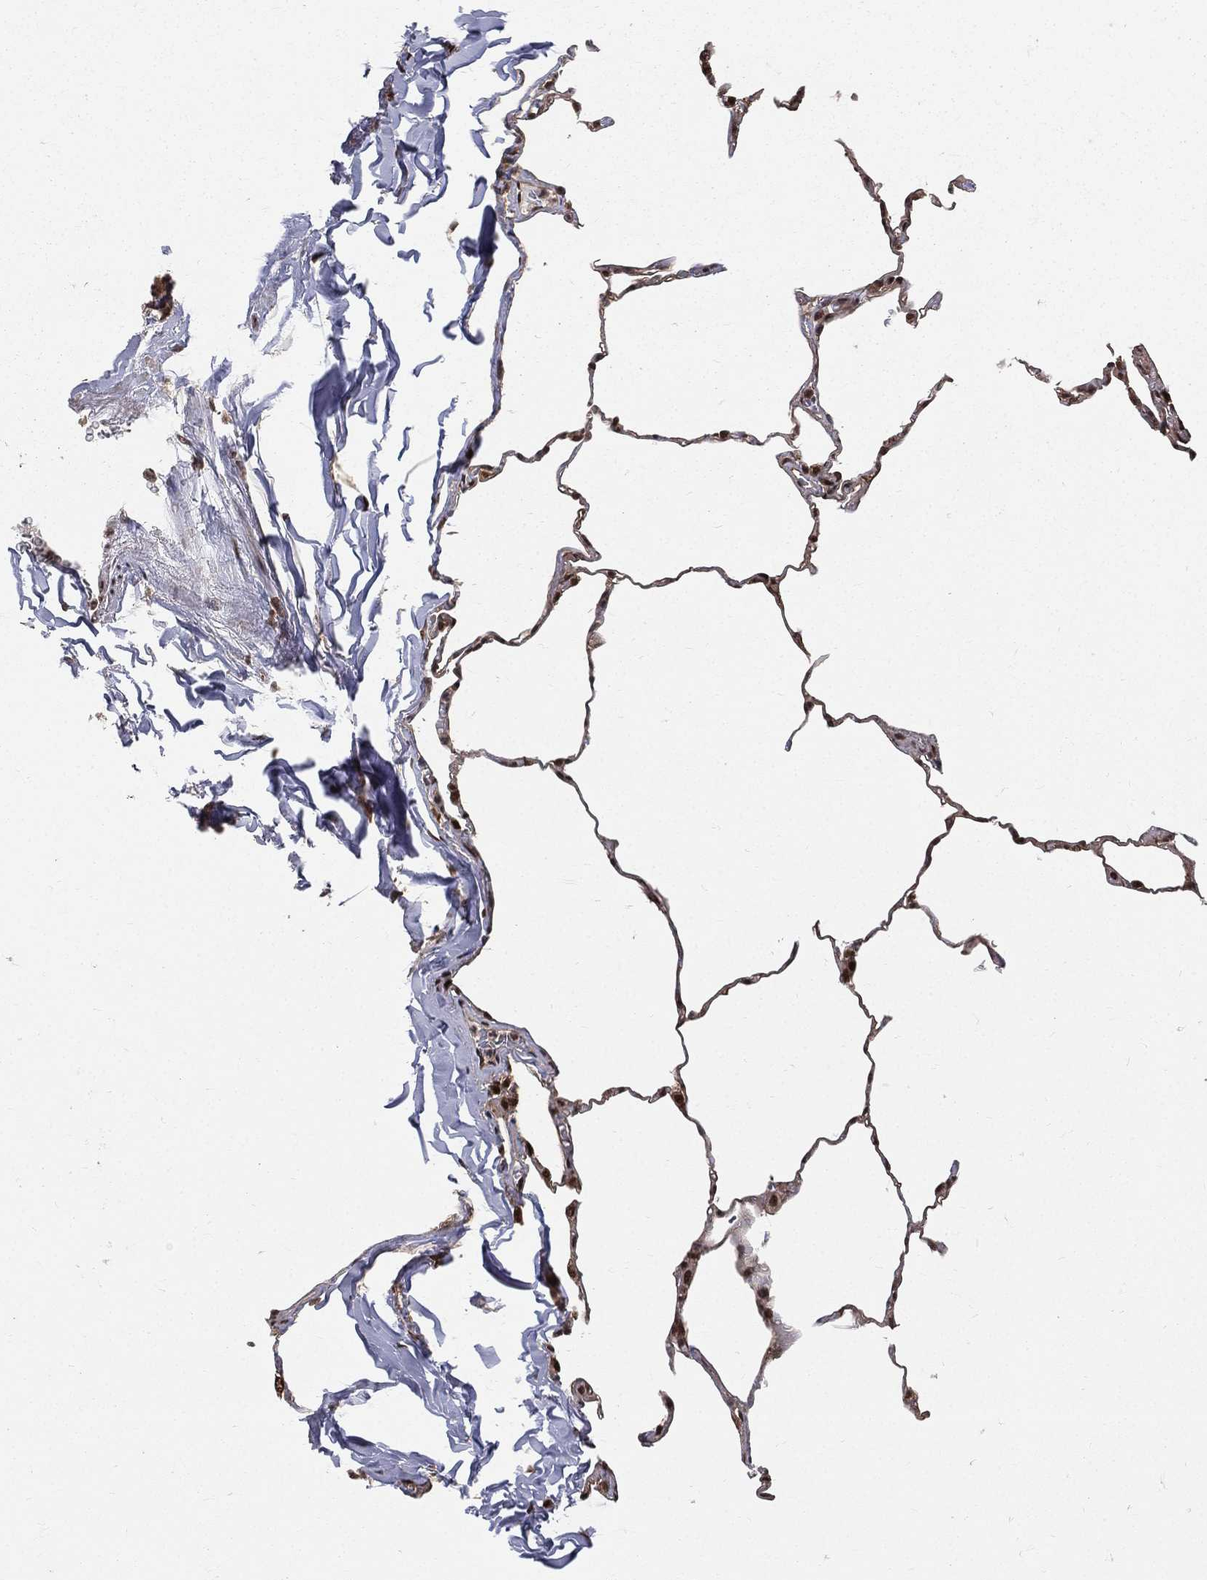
{"staining": {"intensity": "strong", "quantity": ">75%", "location": "nuclear"}, "tissue": "lung", "cell_type": "Alveolar cells", "image_type": "normal", "snomed": [{"axis": "morphology", "description": "Normal tissue, NOS"}, {"axis": "morphology", "description": "Adenocarcinoma, metastatic, NOS"}, {"axis": "topography", "description": "Lung"}], "caption": "This image reveals immunohistochemistry staining of normal lung, with high strong nuclear positivity in approximately >75% of alveolar cells.", "gene": "COPS4", "patient": {"sex": "male", "age": 45}}